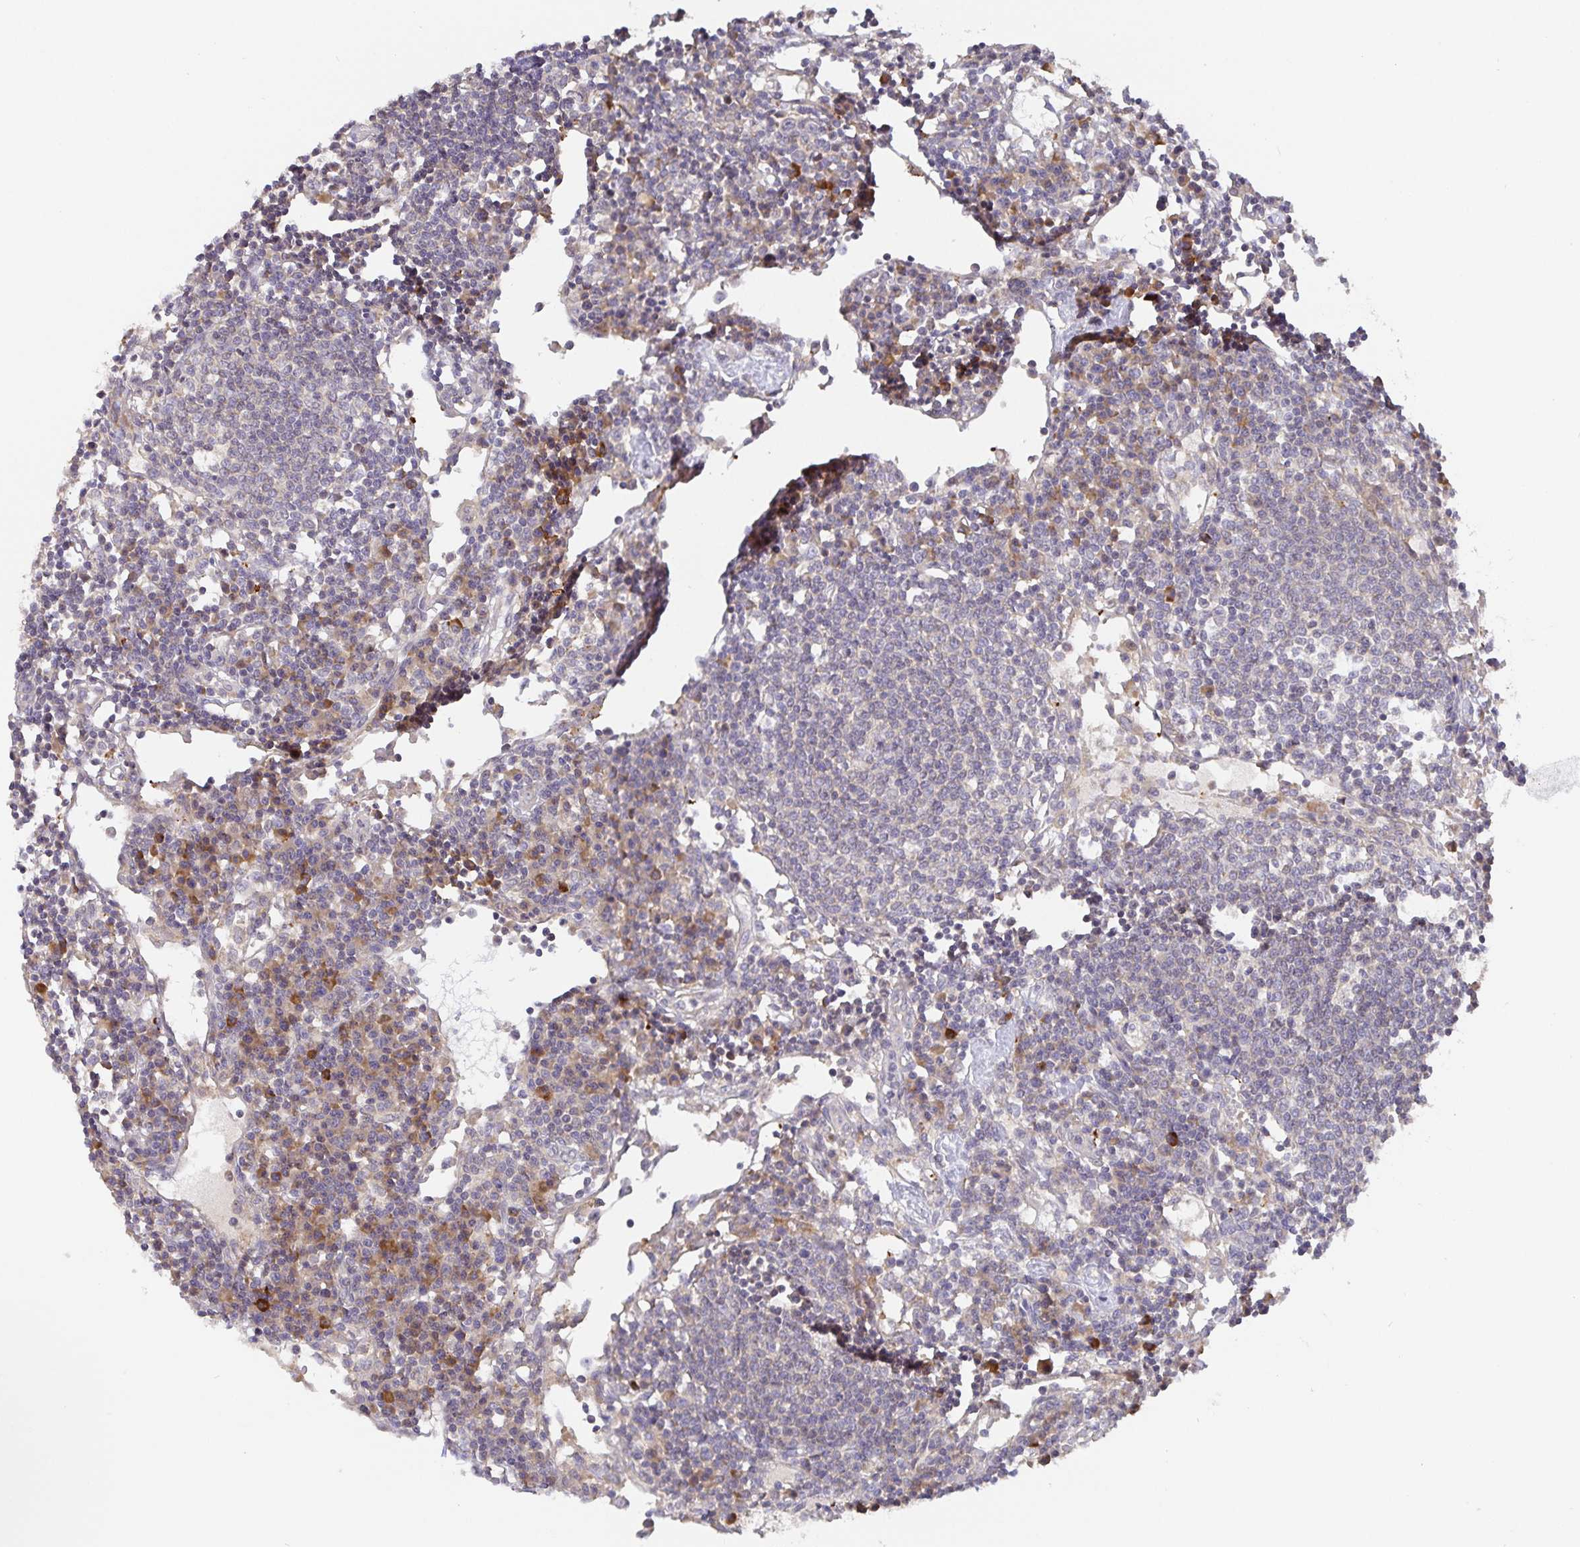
{"staining": {"intensity": "moderate", "quantity": "<25%", "location": "cytoplasmic/membranous"}, "tissue": "lymph node", "cell_type": "Germinal center cells", "image_type": "normal", "snomed": [{"axis": "morphology", "description": "Normal tissue, NOS"}, {"axis": "topography", "description": "Lymph node"}], "caption": "Moderate cytoplasmic/membranous expression for a protein is present in about <25% of germinal center cells of normal lymph node using immunohistochemistry (IHC).", "gene": "ZDHHC11B", "patient": {"sex": "female", "age": 78}}